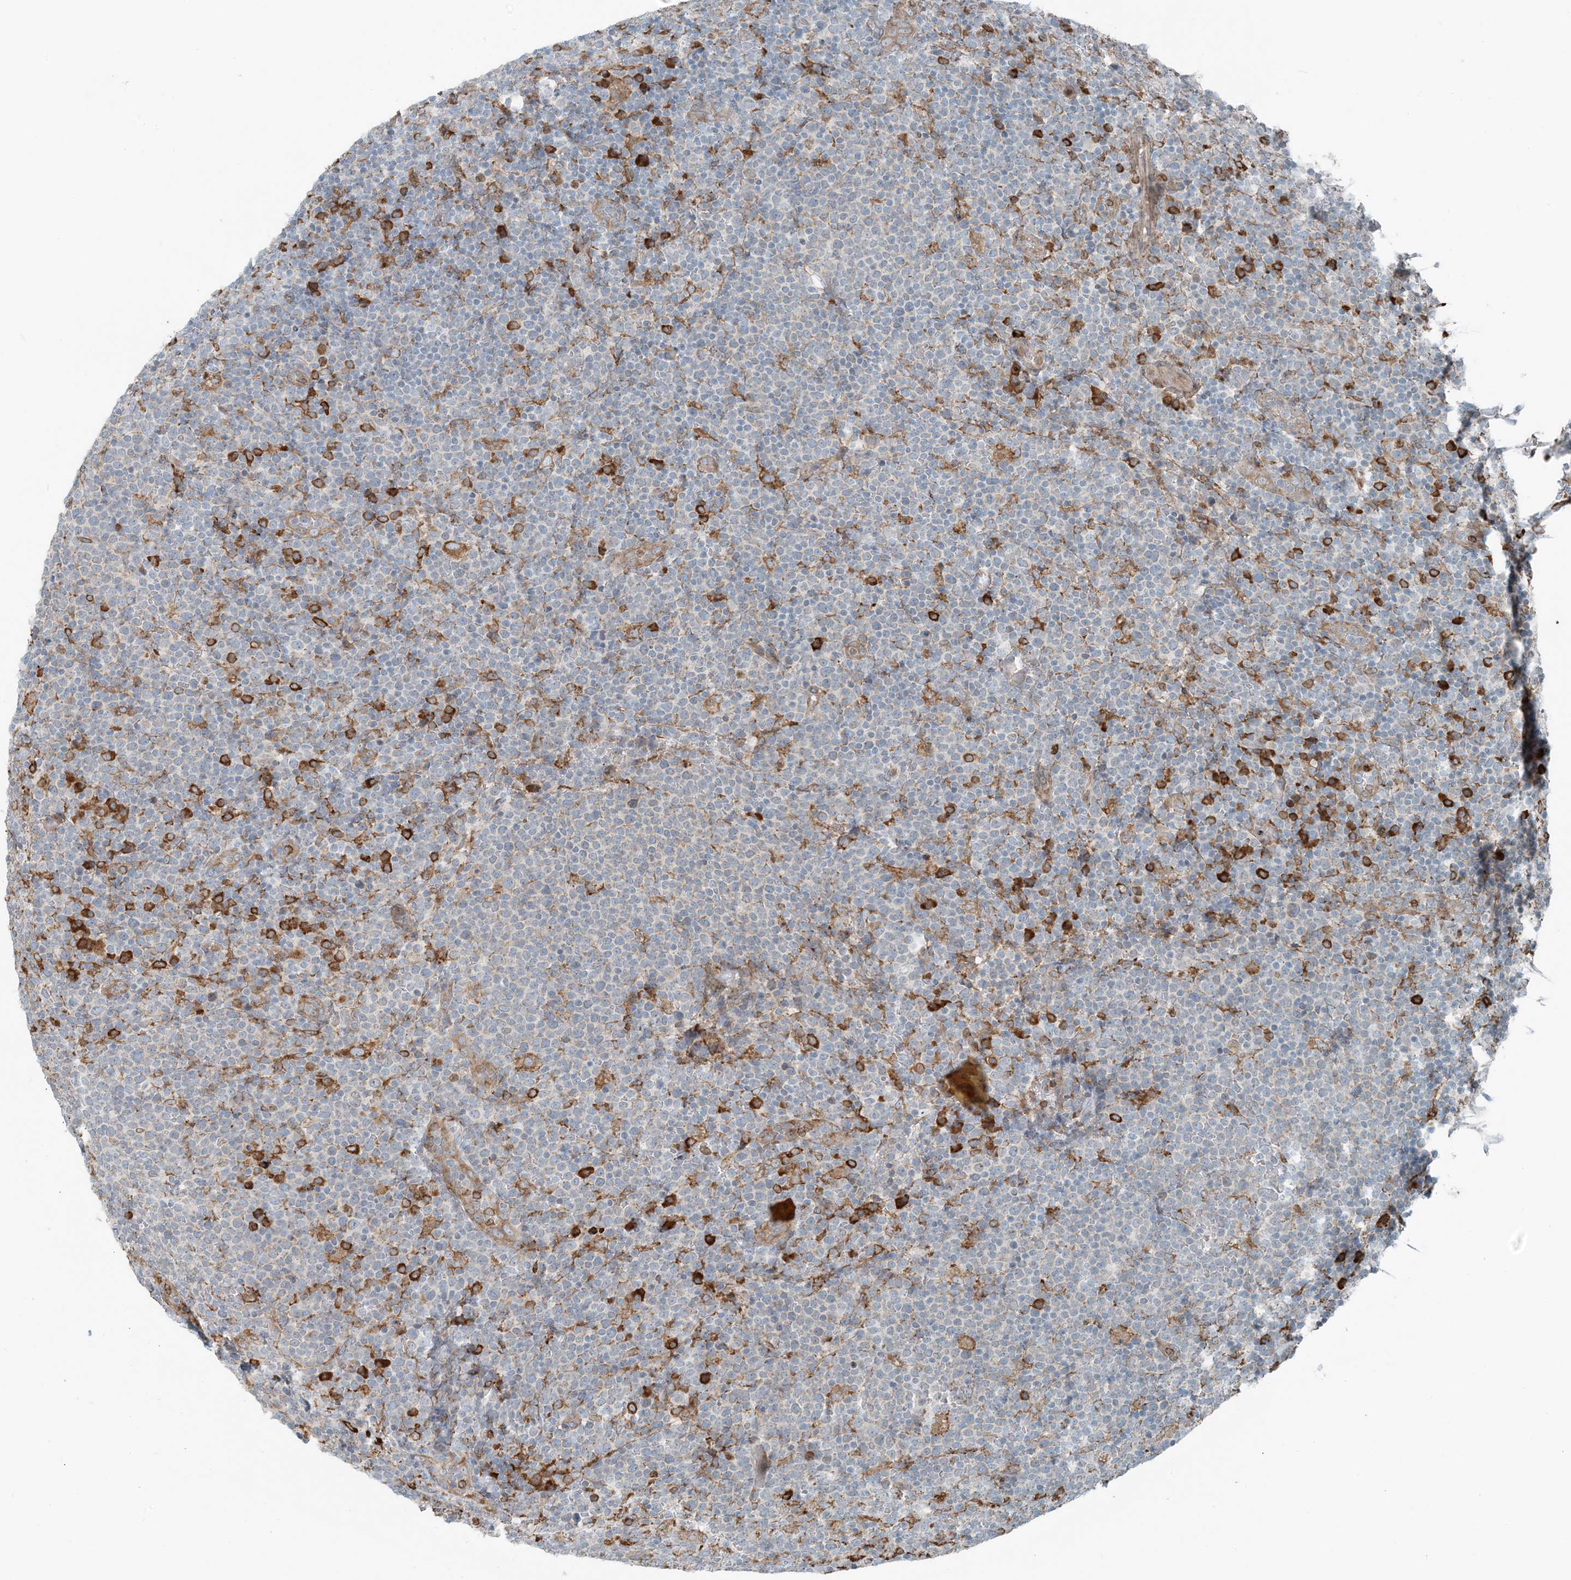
{"staining": {"intensity": "negative", "quantity": "none", "location": "none"}, "tissue": "lymphoma", "cell_type": "Tumor cells", "image_type": "cancer", "snomed": [{"axis": "morphology", "description": "Malignant lymphoma, non-Hodgkin's type, High grade"}, {"axis": "topography", "description": "Lymph node"}], "caption": "A high-resolution histopathology image shows immunohistochemistry (IHC) staining of lymphoma, which reveals no significant expression in tumor cells.", "gene": "CERKL", "patient": {"sex": "male", "age": 61}}